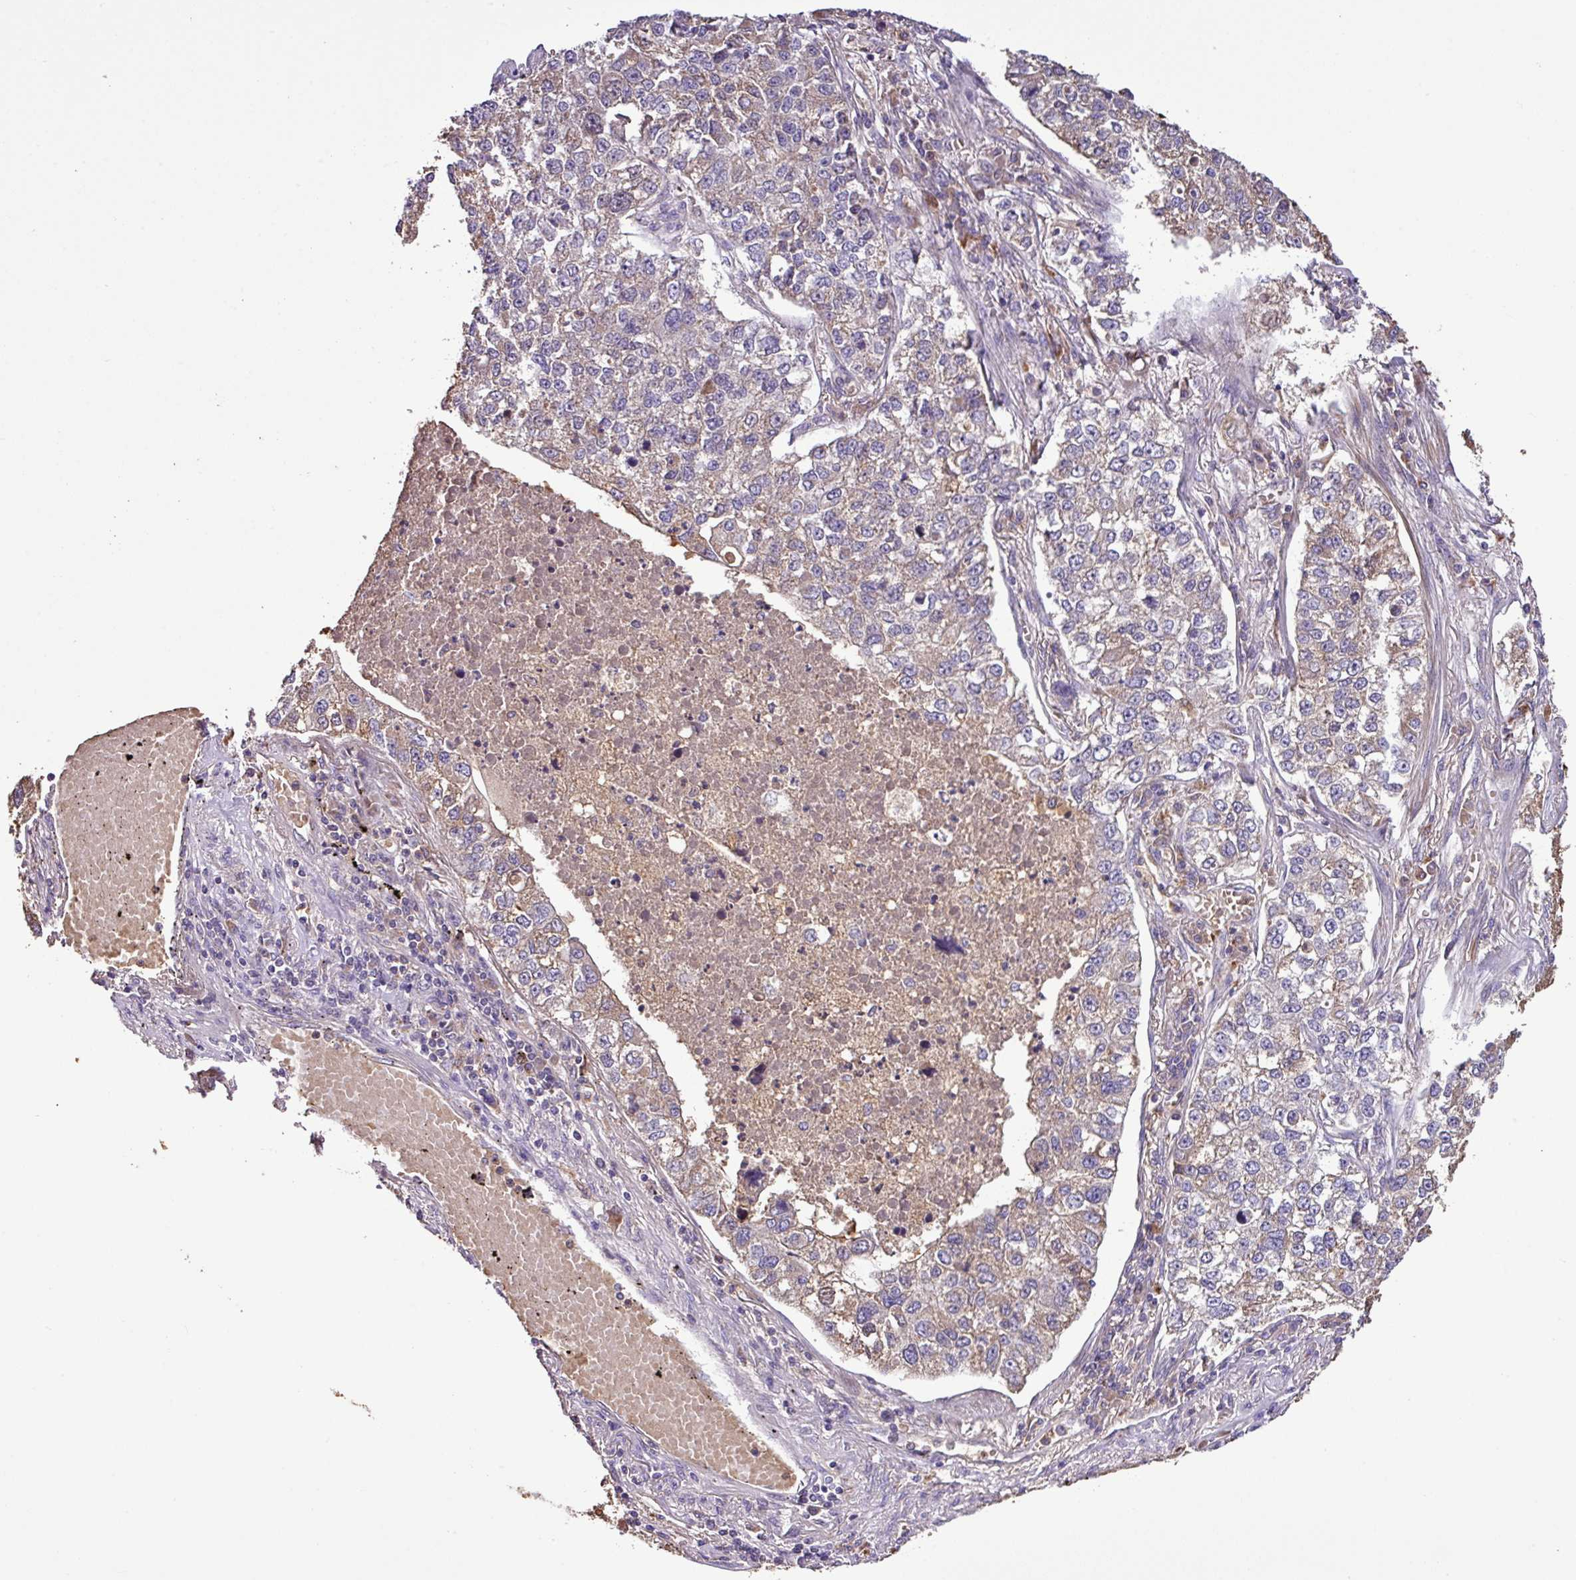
{"staining": {"intensity": "weak", "quantity": "25%-75%", "location": "cytoplasmic/membranous"}, "tissue": "lung cancer", "cell_type": "Tumor cells", "image_type": "cancer", "snomed": [{"axis": "morphology", "description": "Adenocarcinoma, NOS"}, {"axis": "topography", "description": "Lung"}], "caption": "A photomicrograph showing weak cytoplasmic/membranous expression in about 25%-75% of tumor cells in lung cancer, as visualized by brown immunohistochemical staining.", "gene": "ZNF266", "patient": {"sex": "male", "age": 49}}